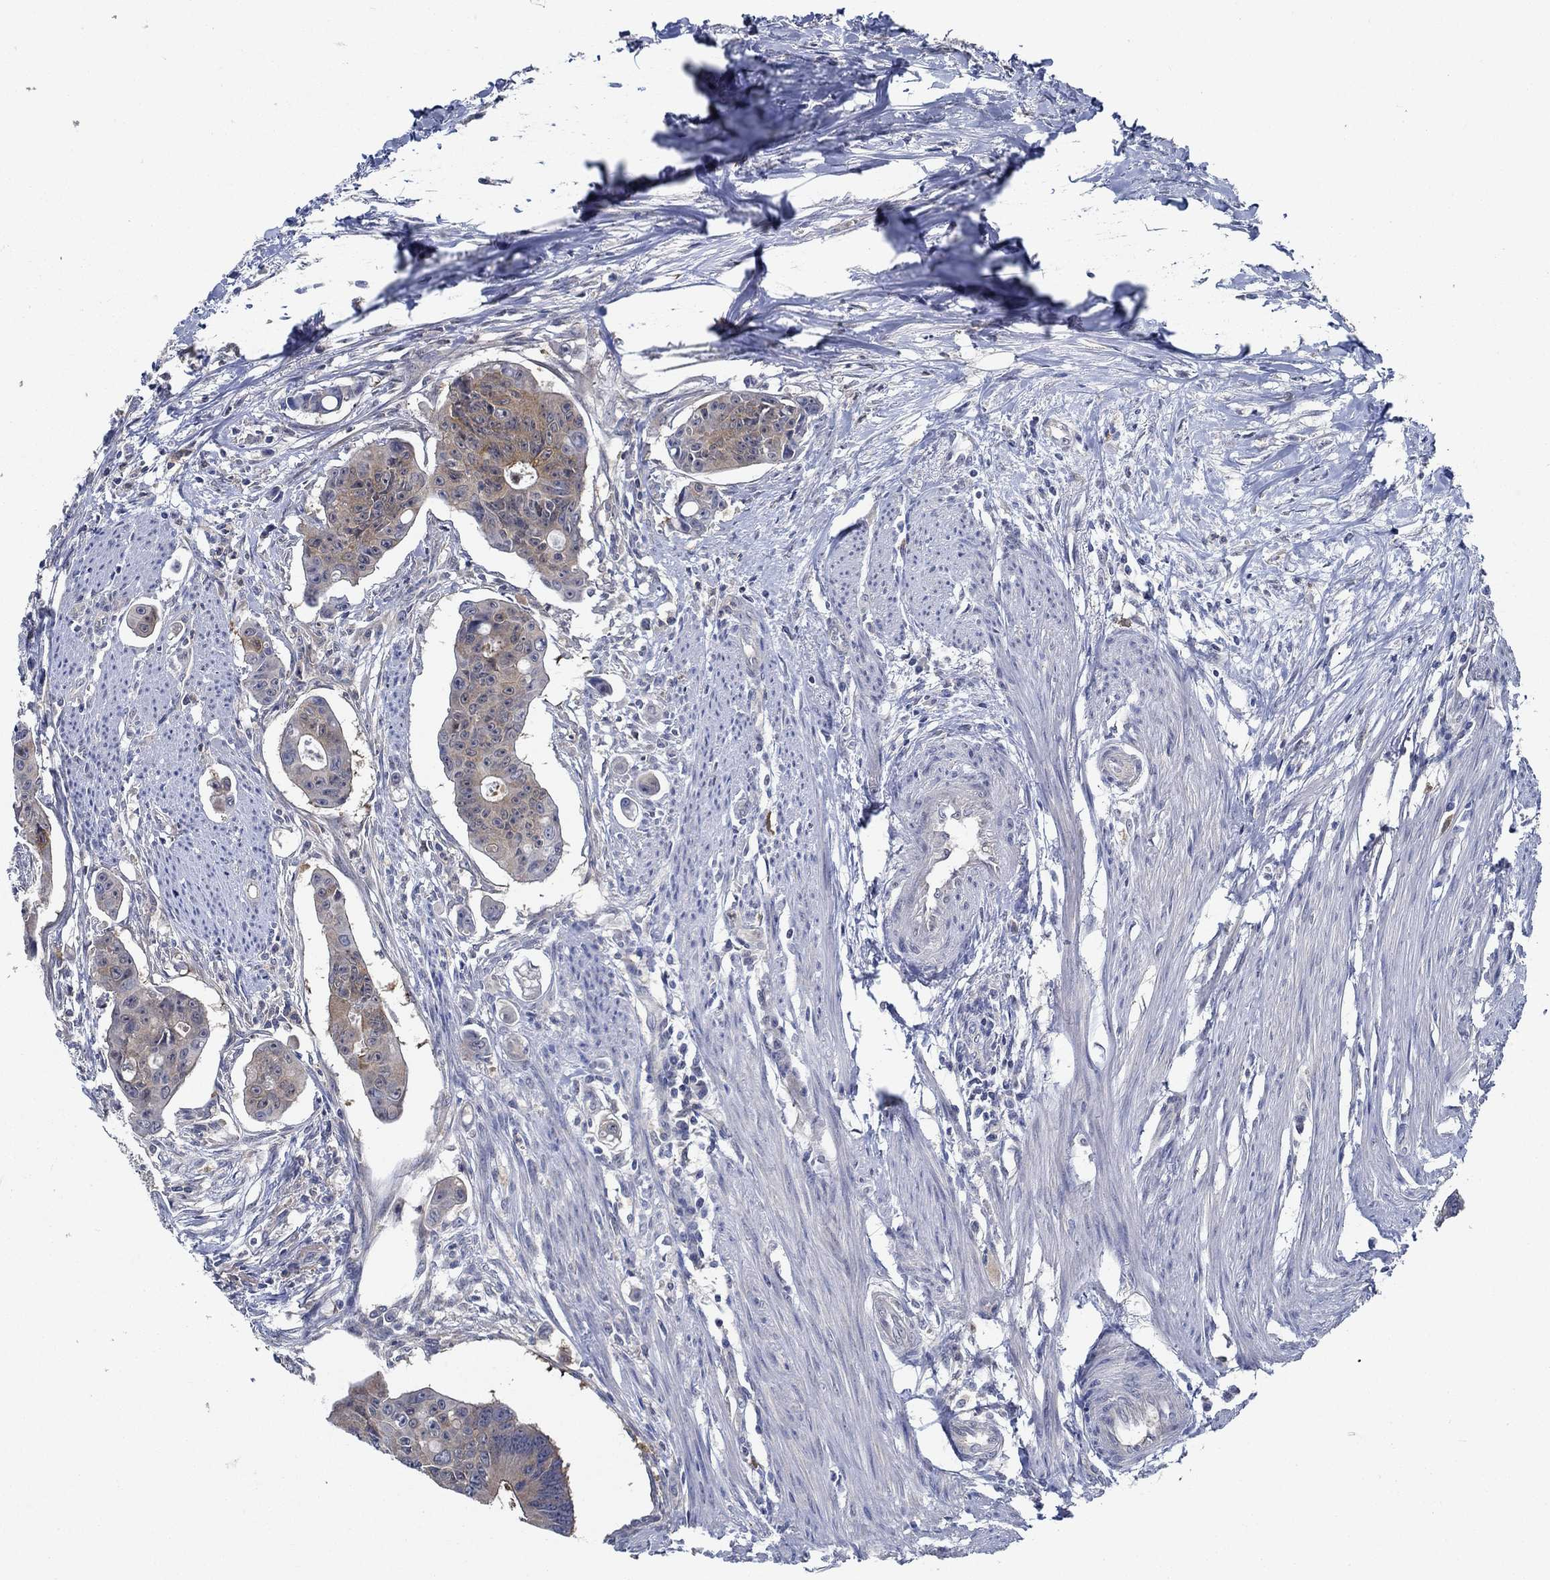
{"staining": {"intensity": "moderate", "quantity": "<25%", "location": "cytoplasmic/membranous"}, "tissue": "colorectal cancer", "cell_type": "Tumor cells", "image_type": "cancer", "snomed": [{"axis": "morphology", "description": "Adenocarcinoma, NOS"}, {"axis": "topography", "description": "Colon"}], "caption": "Brown immunohistochemical staining in human colorectal cancer displays moderate cytoplasmic/membranous positivity in approximately <25% of tumor cells.", "gene": "DACT1", "patient": {"sex": "male", "age": 70}}